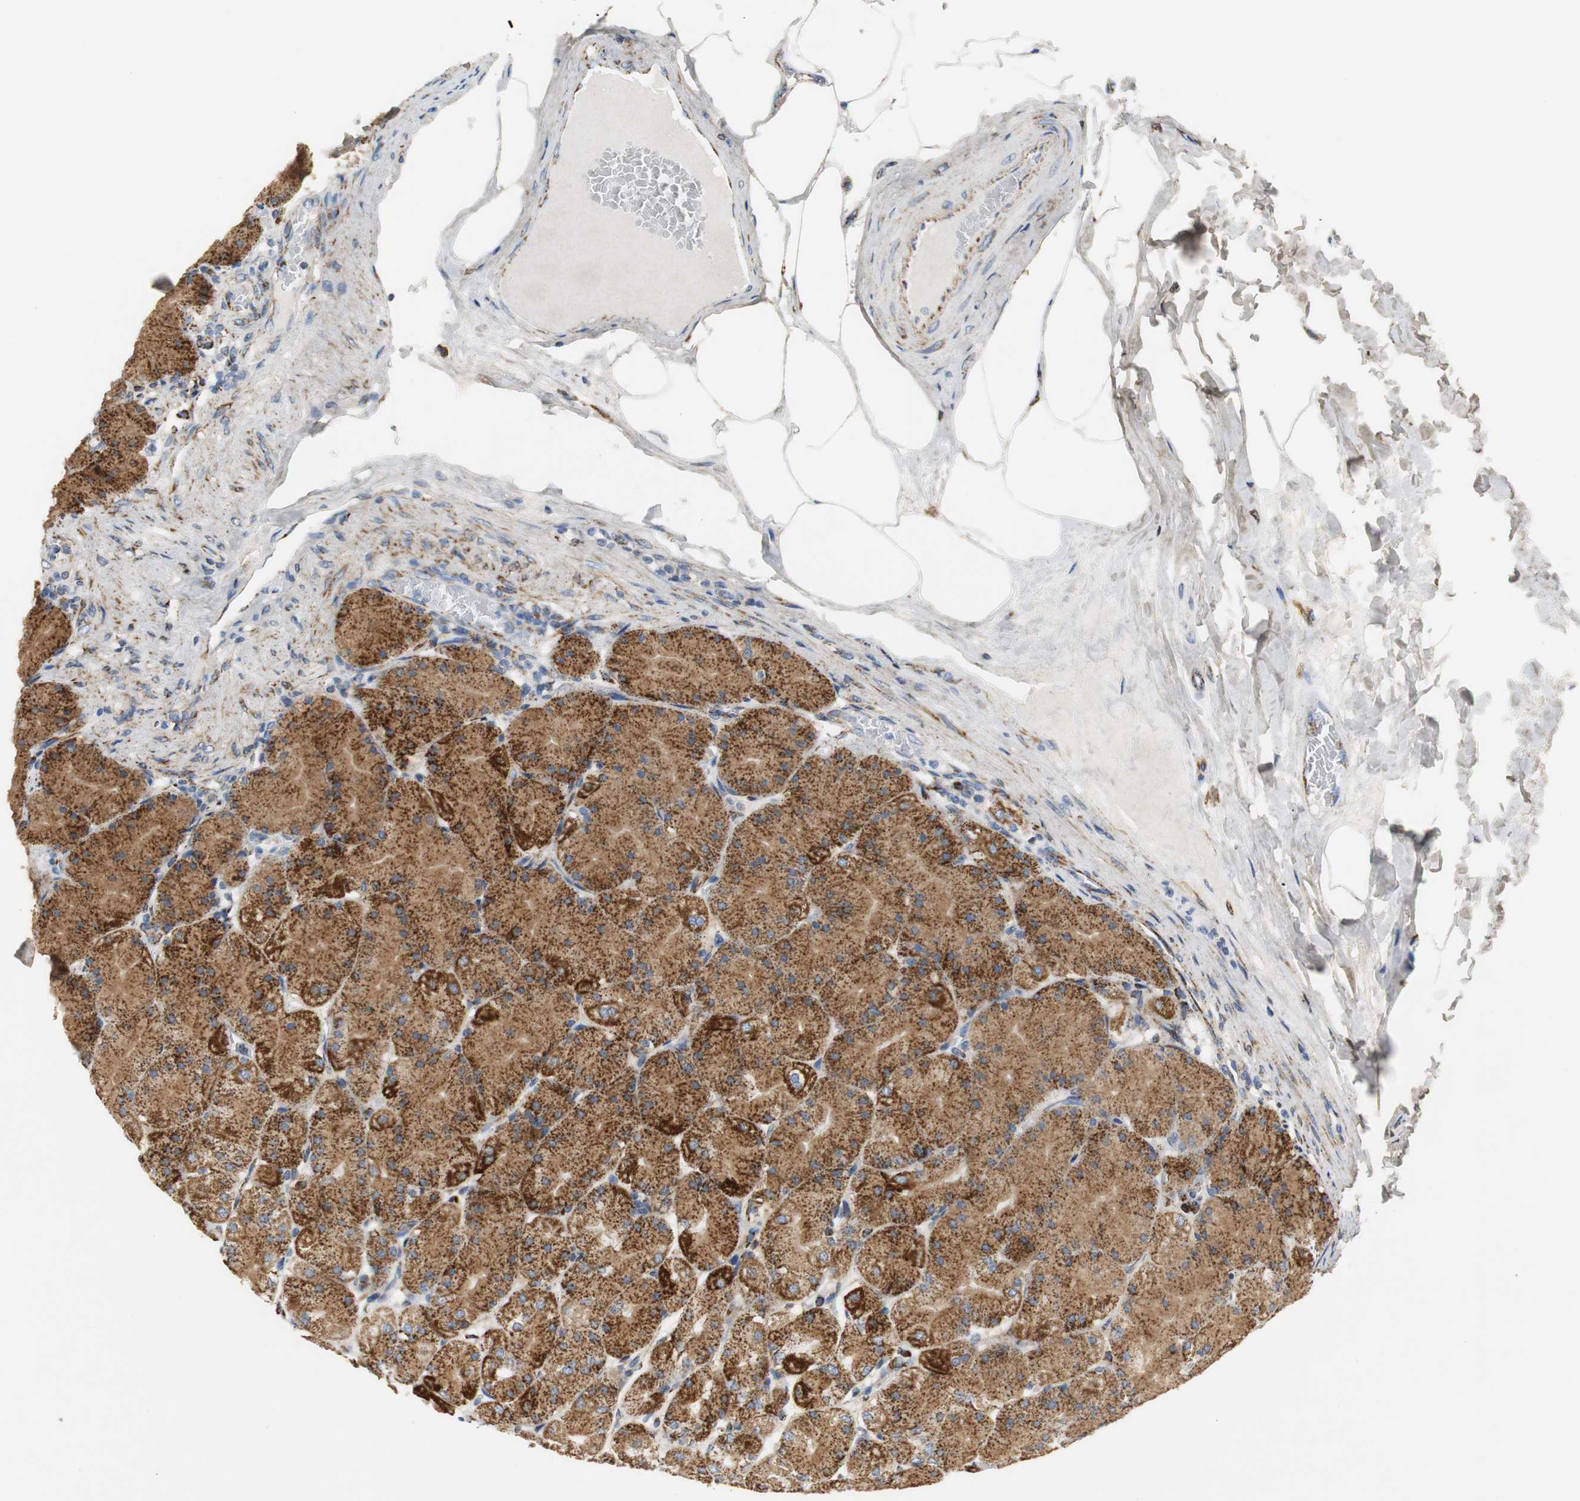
{"staining": {"intensity": "strong", "quantity": ">75%", "location": "cytoplasmic/membranous"}, "tissue": "stomach", "cell_type": "Glandular cells", "image_type": "normal", "snomed": [{"axis": "morphology", "description": "Normal tissue, NOS"}, {"axis": "topography", "description": "Stomach, upper"}], "caption": "Protein positivity by immunohistochemistry (IHC) exhibits strong cytoplasmic/membranous staining in approximately >75% of glandular cells in normal stomach.", "gene": "C1QTNF7", "patient": {"sex": "female", "age": 56}}